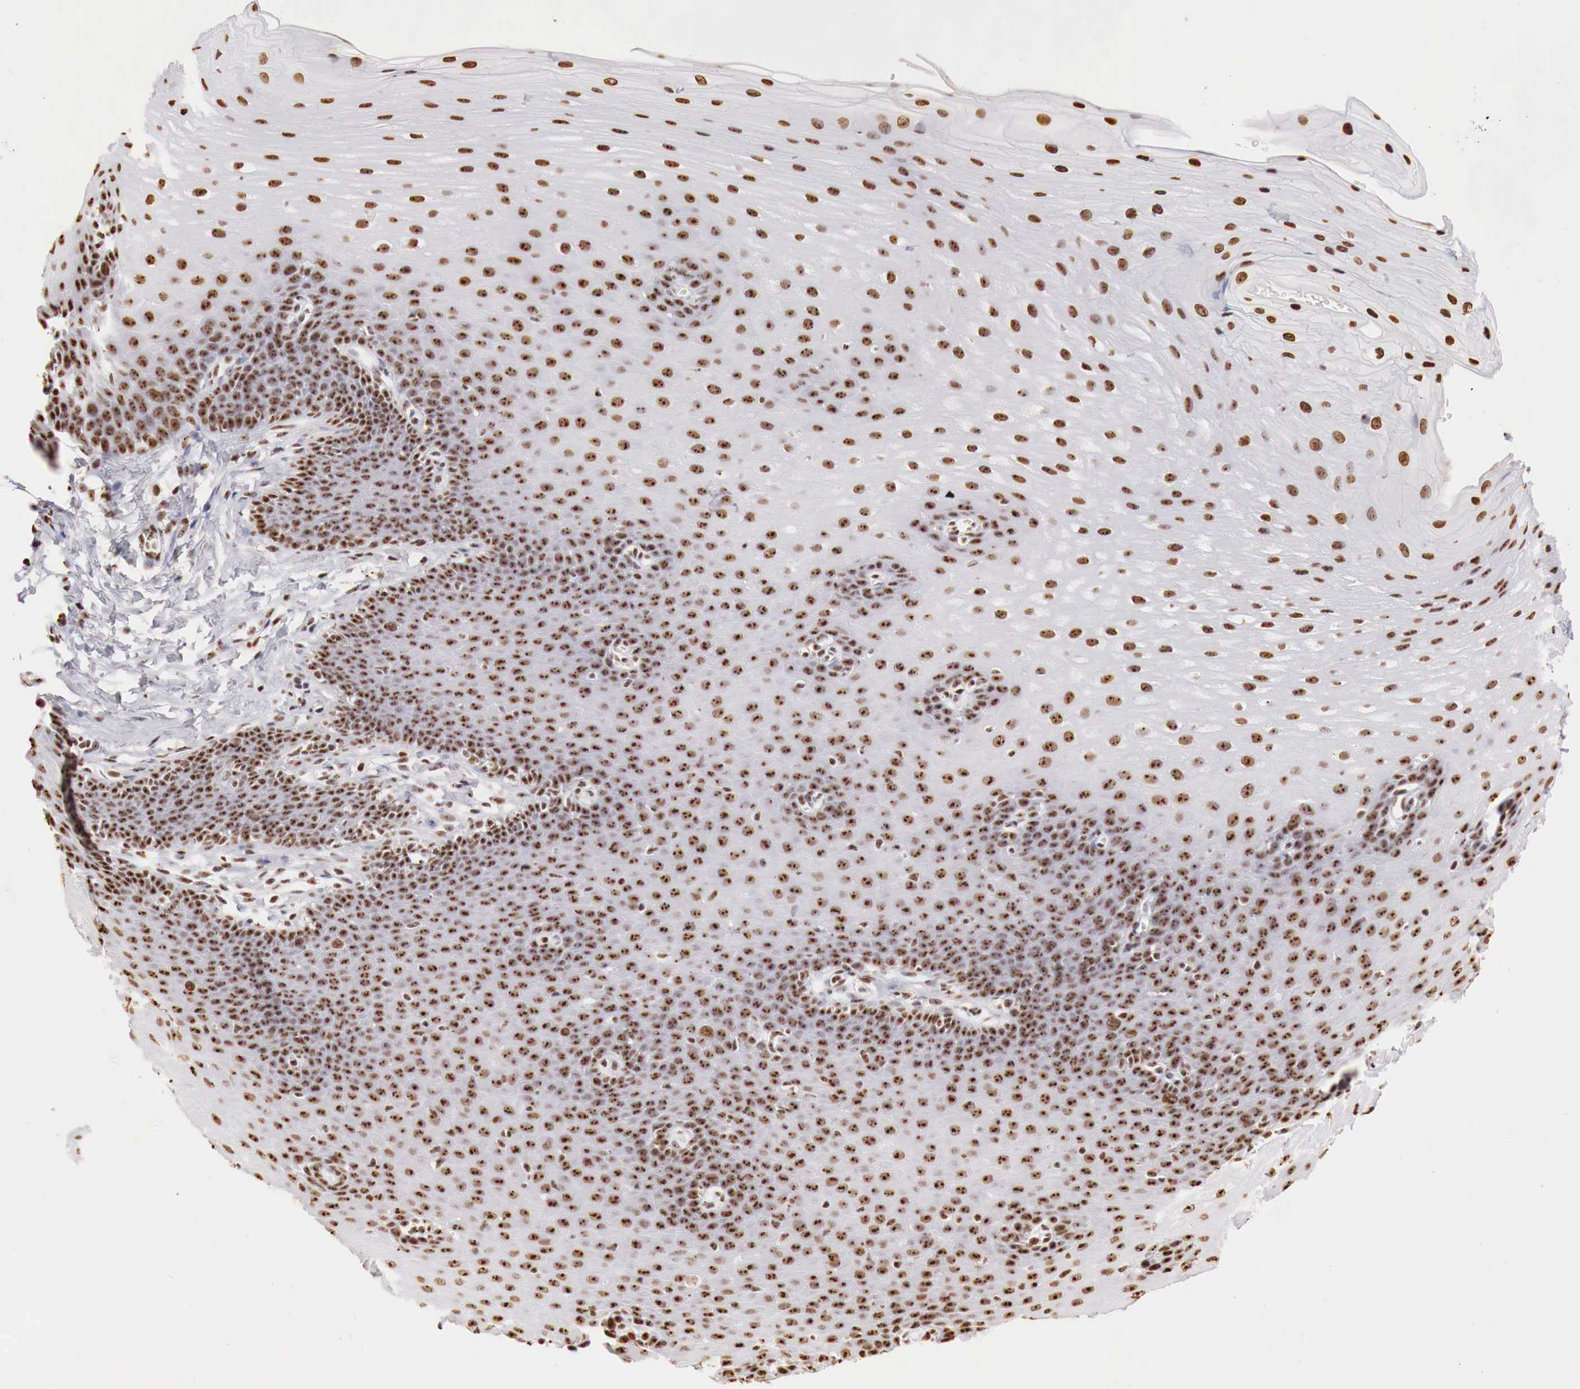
{"staining": {"intensity": "strong", "quantity": ">75%", "location": "nuclear"}, "tissue": "esophagus", "cell_type": "Squamous epithelial cells", "image_type": "normal", "snomed": [{"axis": "morphology", "description": "Normal tissue, NOS"}, {"axis": "topography", "description": "Esophagus"}], "caption": "An IHC micrograph of normal tissue is shown. Protein staining in brown highlights strong nuclear positivity in esophagus within squamous epithelial cells.", "gene": "DKC1", "patient": {"sex": "male", "age": 70}}